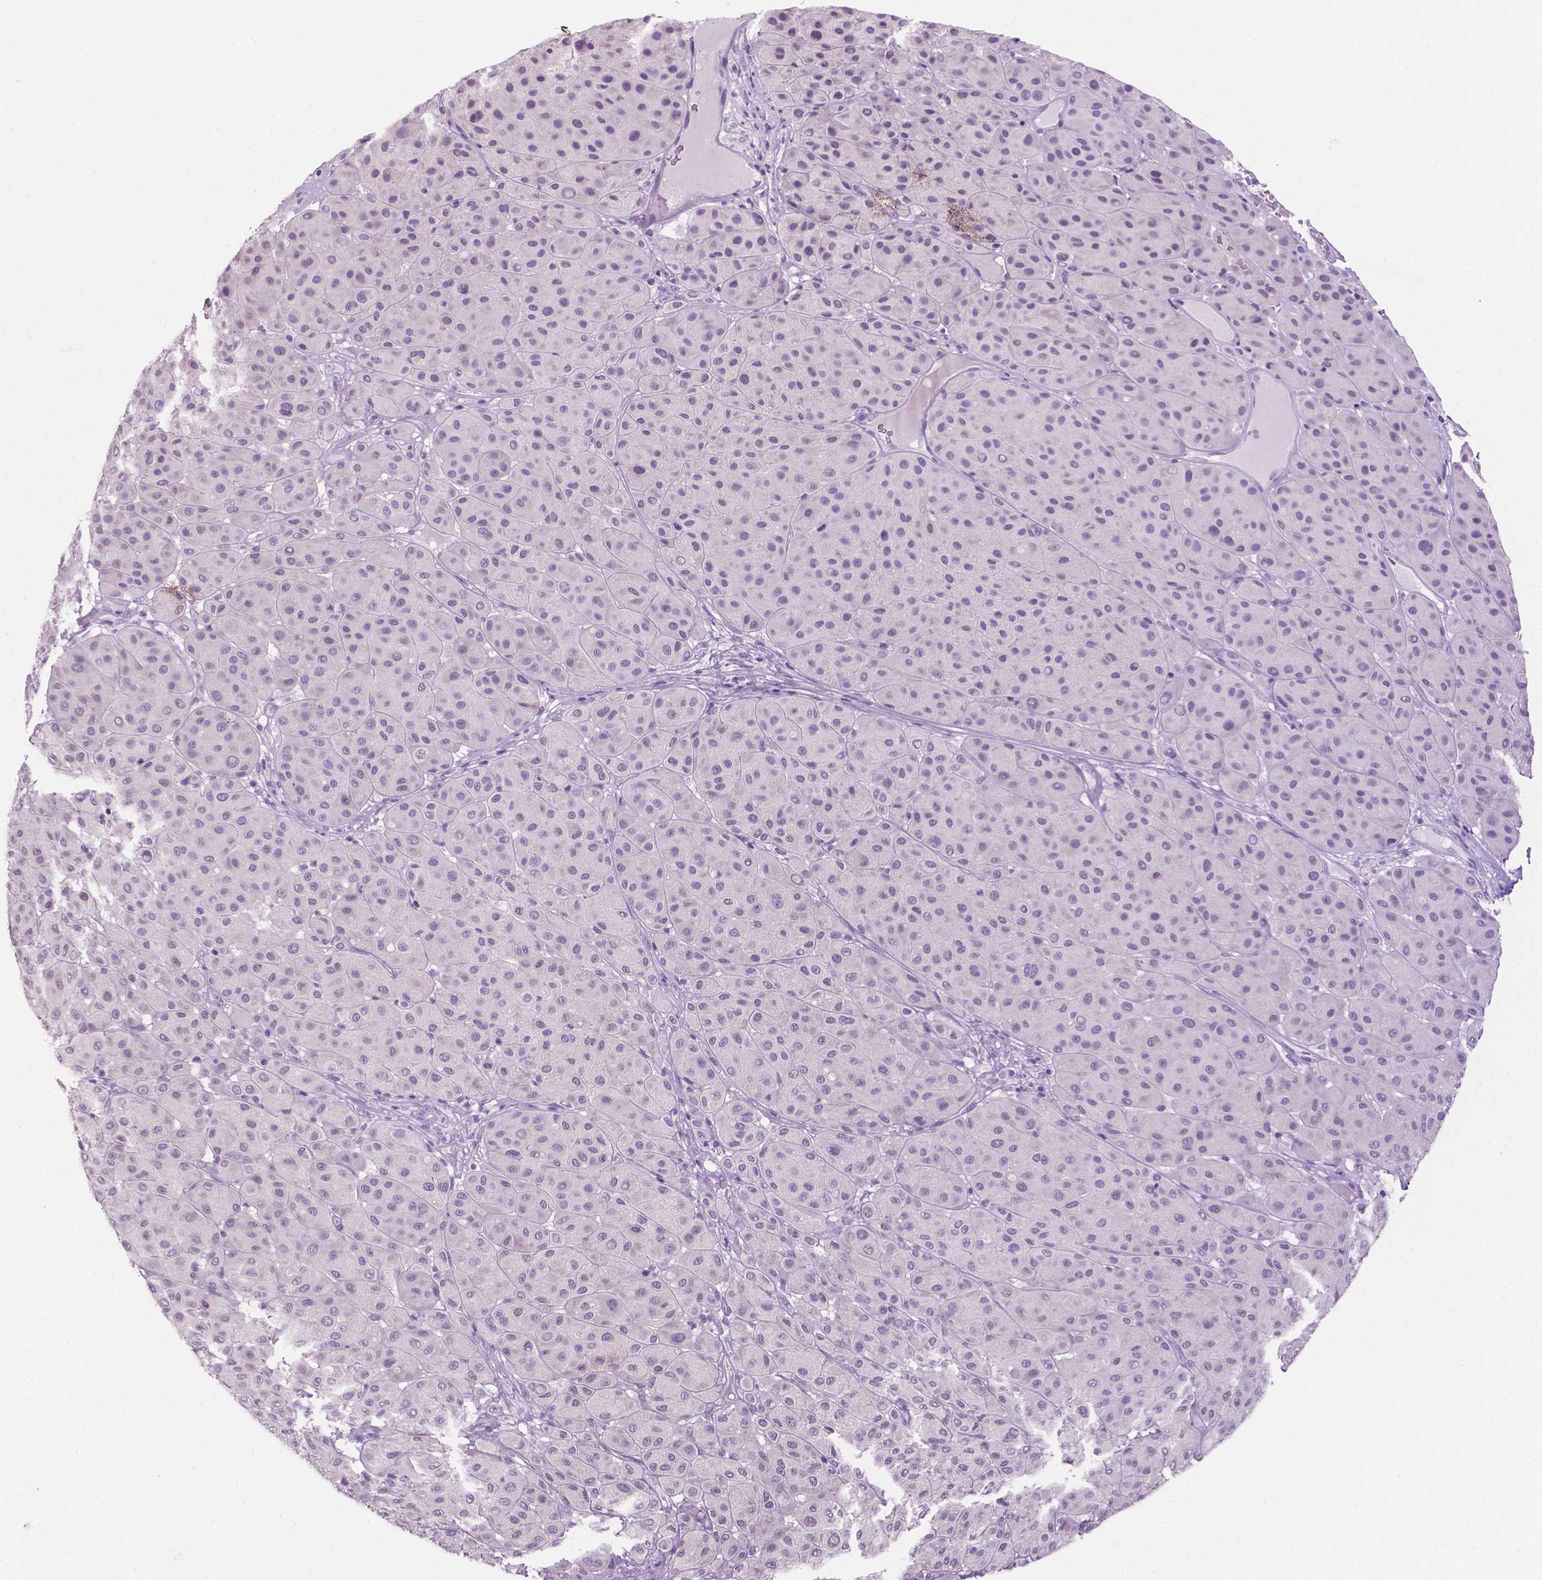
{"staining": {"intensity": "negative", "quantity": "none", "location": "none"}, "tissue": "melanoma", "cell_type": "Tumor cells", "image_type": "cancer", "snomed": [{"axis": "morphology", "description": "Malignant melanoma, Metastatic site"}, {"axis": "topography", "description": "Smooth muscle"}], "caption": "High magnification brightfield microscopy of malignant melanoma (metastatic site) stained with DAB (brown) and counterstained with hematoxylin (blue): tumor cells show no significant positivity. (Stains: DAB (3,3'-diaminobenzidine) immunohistochemistry (IHC) with hematoxylin counter stain, Microscopy: brightfield microscopy at high magnification).", "gene": "PHGR1", "patient": {"sex": "male", "age": 41}}